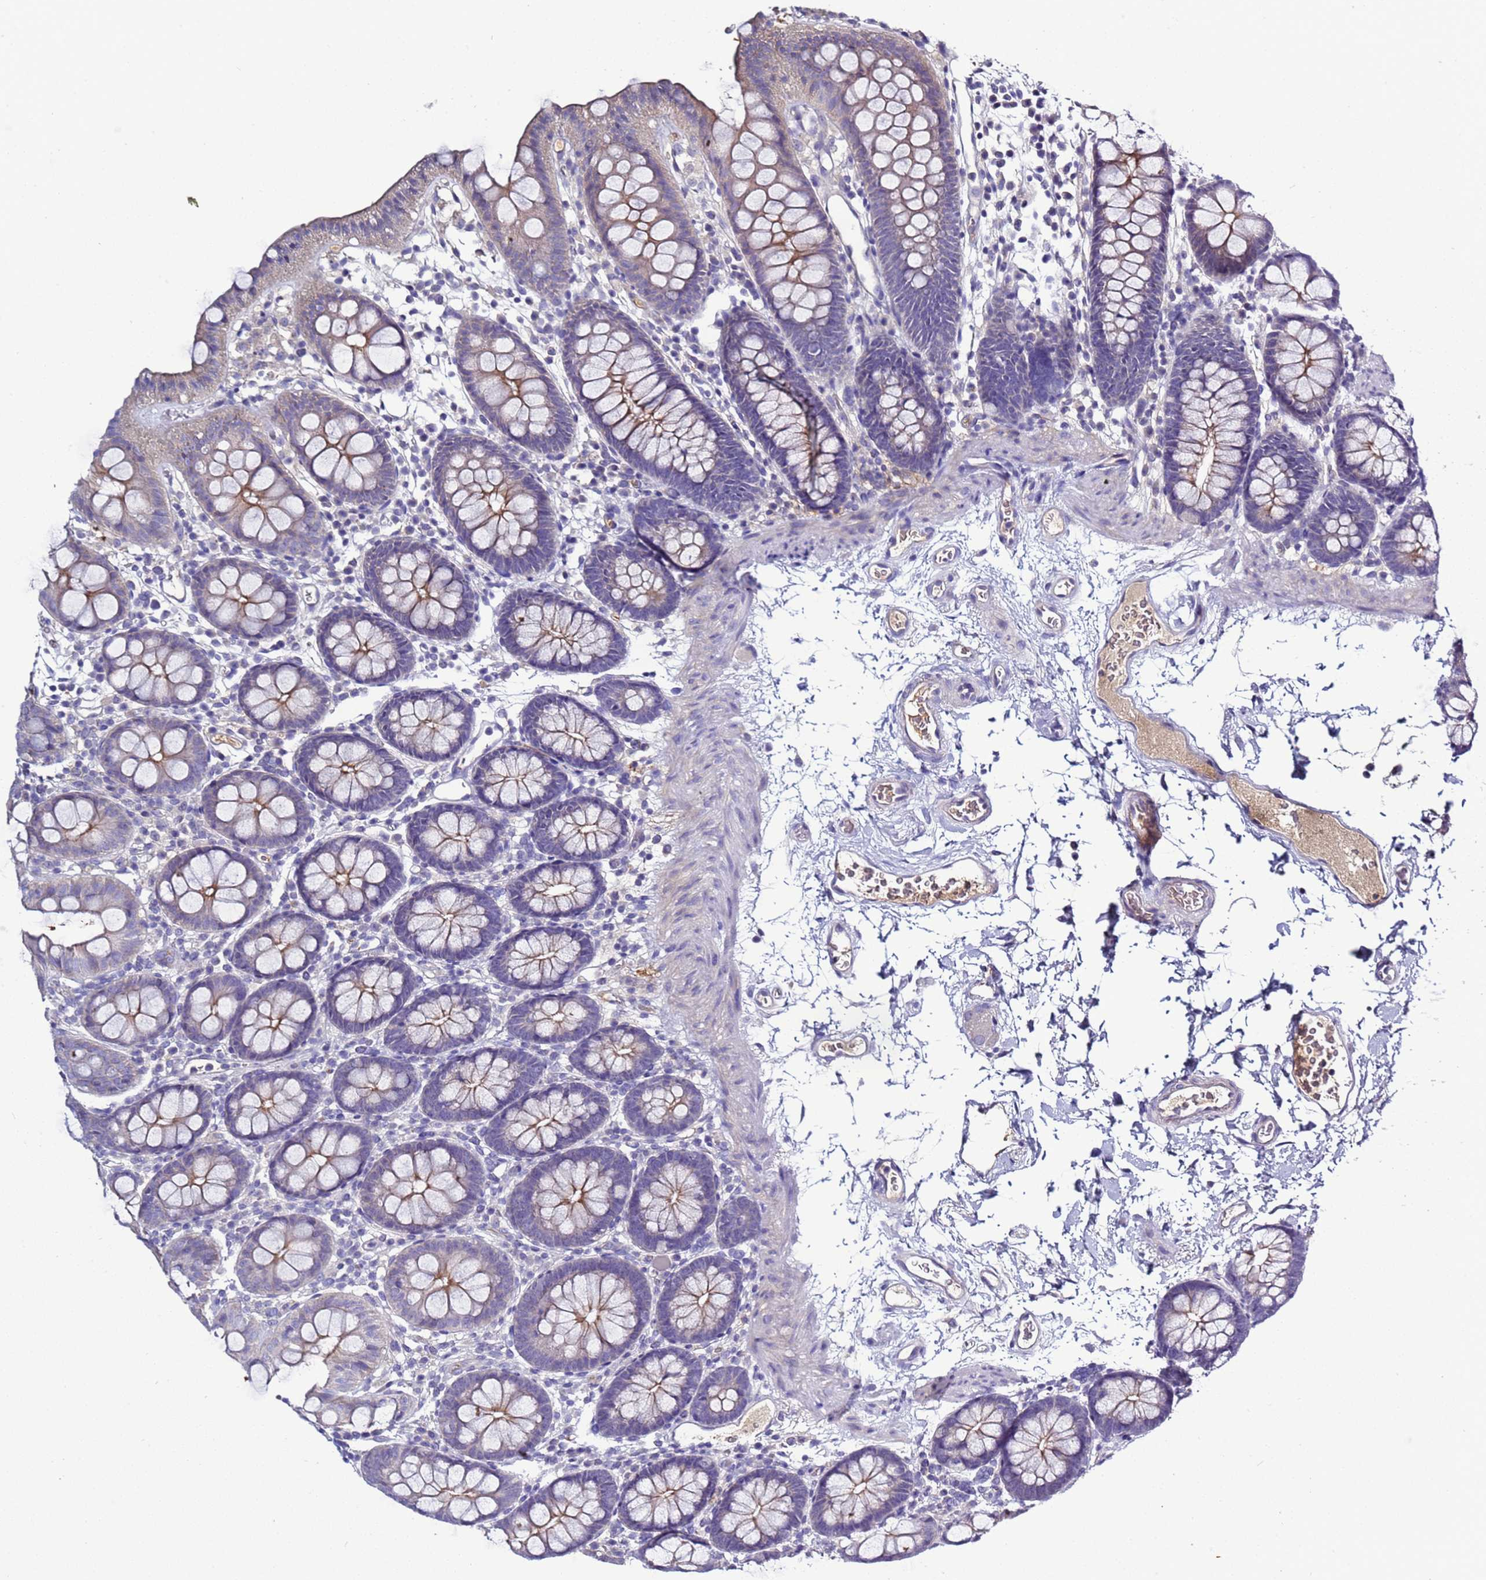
{"staining": {"intensity": "weak", "quantity": "<25%", "location": "cytoplasmic/membranous"}, "tissue": "colon", "cell_type": "Endothelial cells", "image_type": "normal", "snomed": [{"axis": "morphology", "description": "Normal tissue, NOS"}, {"axis": "topography", "description": "Colon"}], "caption": "Immunohistochemistry (IHC) micrograph of unremarkable human colon stained for a protein (brown), which displays no positivity in endothelial cells.", "gene": "C4orf46", "patient": {"sex": "male", "age": 75}}